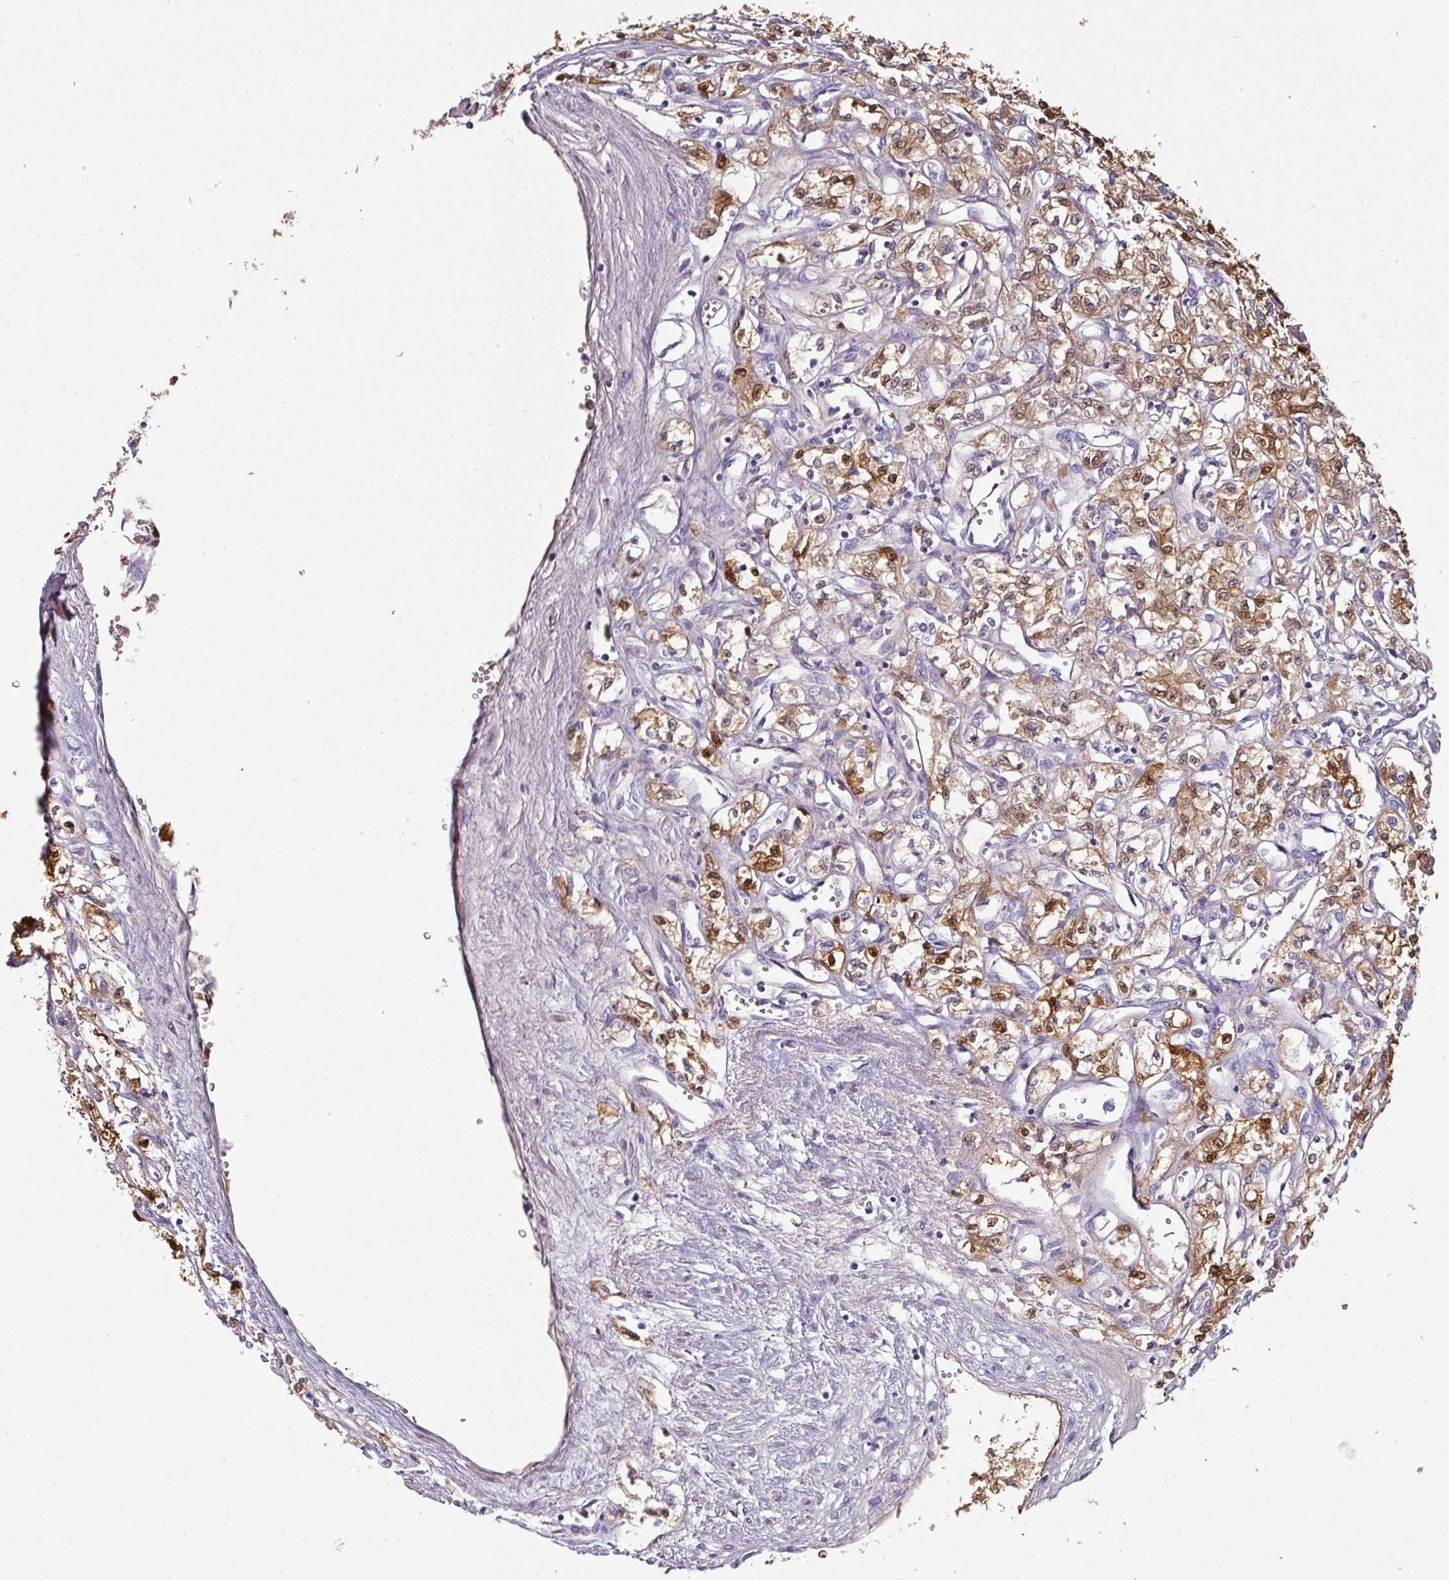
{"staining": {"intensity": "strong", "quantity": "25%-75%", "location": "cytoplasmic/membranous"}, "tissue": "renal cancer", "cell_type": "Tumor cells", "image_type": "cancer", "snomed": [{"axis": "morphology", "description": "Adenocarcinoma, NOS"}, {"axis": "topography", "description": "Kidney"}], "caption": "A high amount of strong cytoplasmic/membranous positivity is seen in approximately 25%-75% of tumor cells in renal cancer (adenocarcinoma) tissue.", "gene": "GSTA3", "patient": {"sex": "male", "age": 56}}